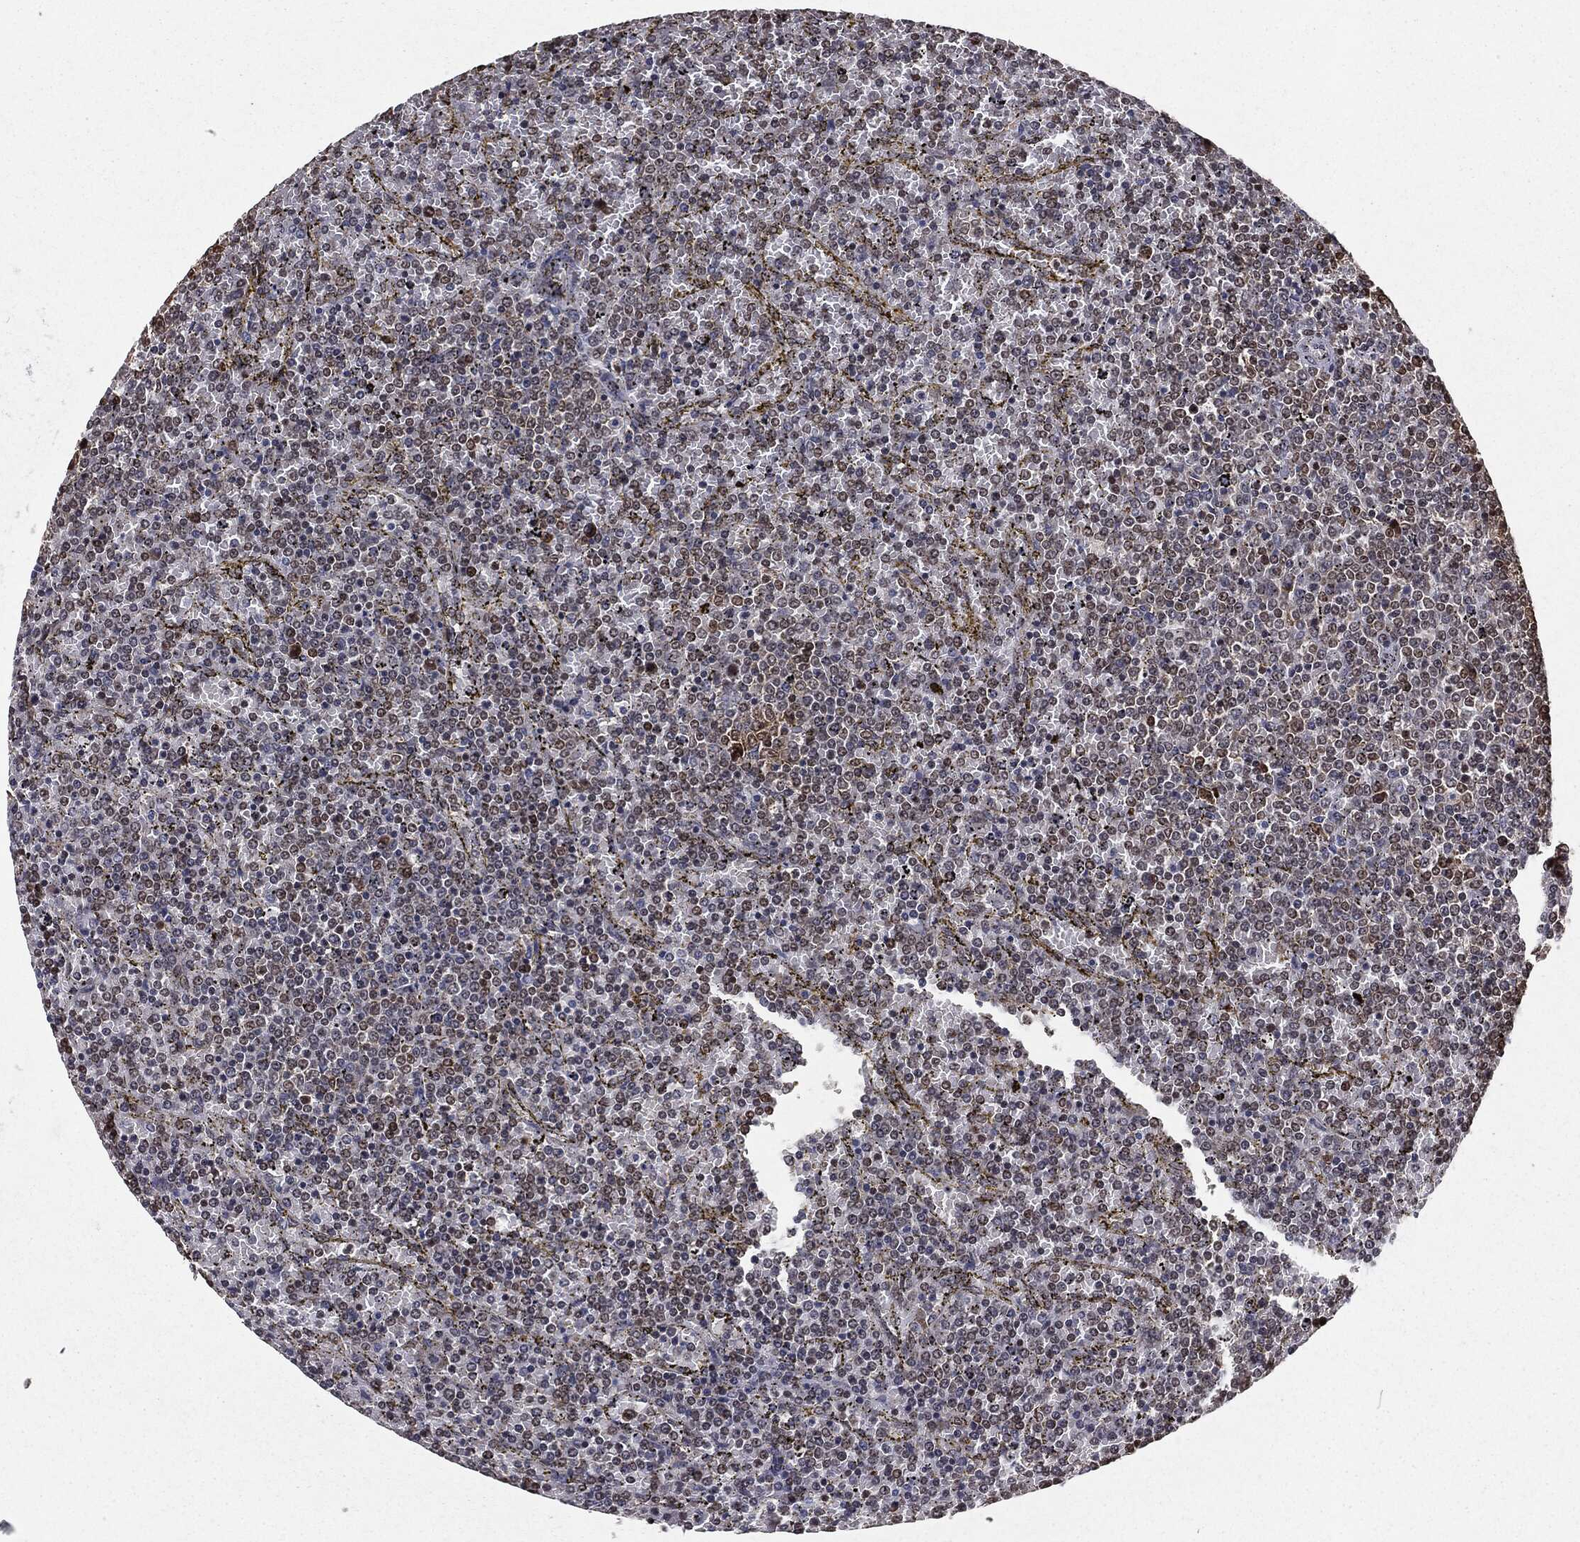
{"staining": {"intensity": "negative", "quantity": "none", "location": "none"}, "tissue": "lymphoma", "cell_type": "Tumor cells", "image_type": "cancer", "snomed": [{"axis": "morphology", "description": "Malignant lymphoma, non-Hodgkin's type, Low grade"}, {"axis": "topography", "description": "Spleen"}], "caption": "DAB immunohistochemical staining of human malignant lymphoma, non-Hodgkin's type (low-grade) exhibits no significant expression in tumor cells.", "gene": "CHCHD2", "patient": {"sex": "female", "age": 77}}